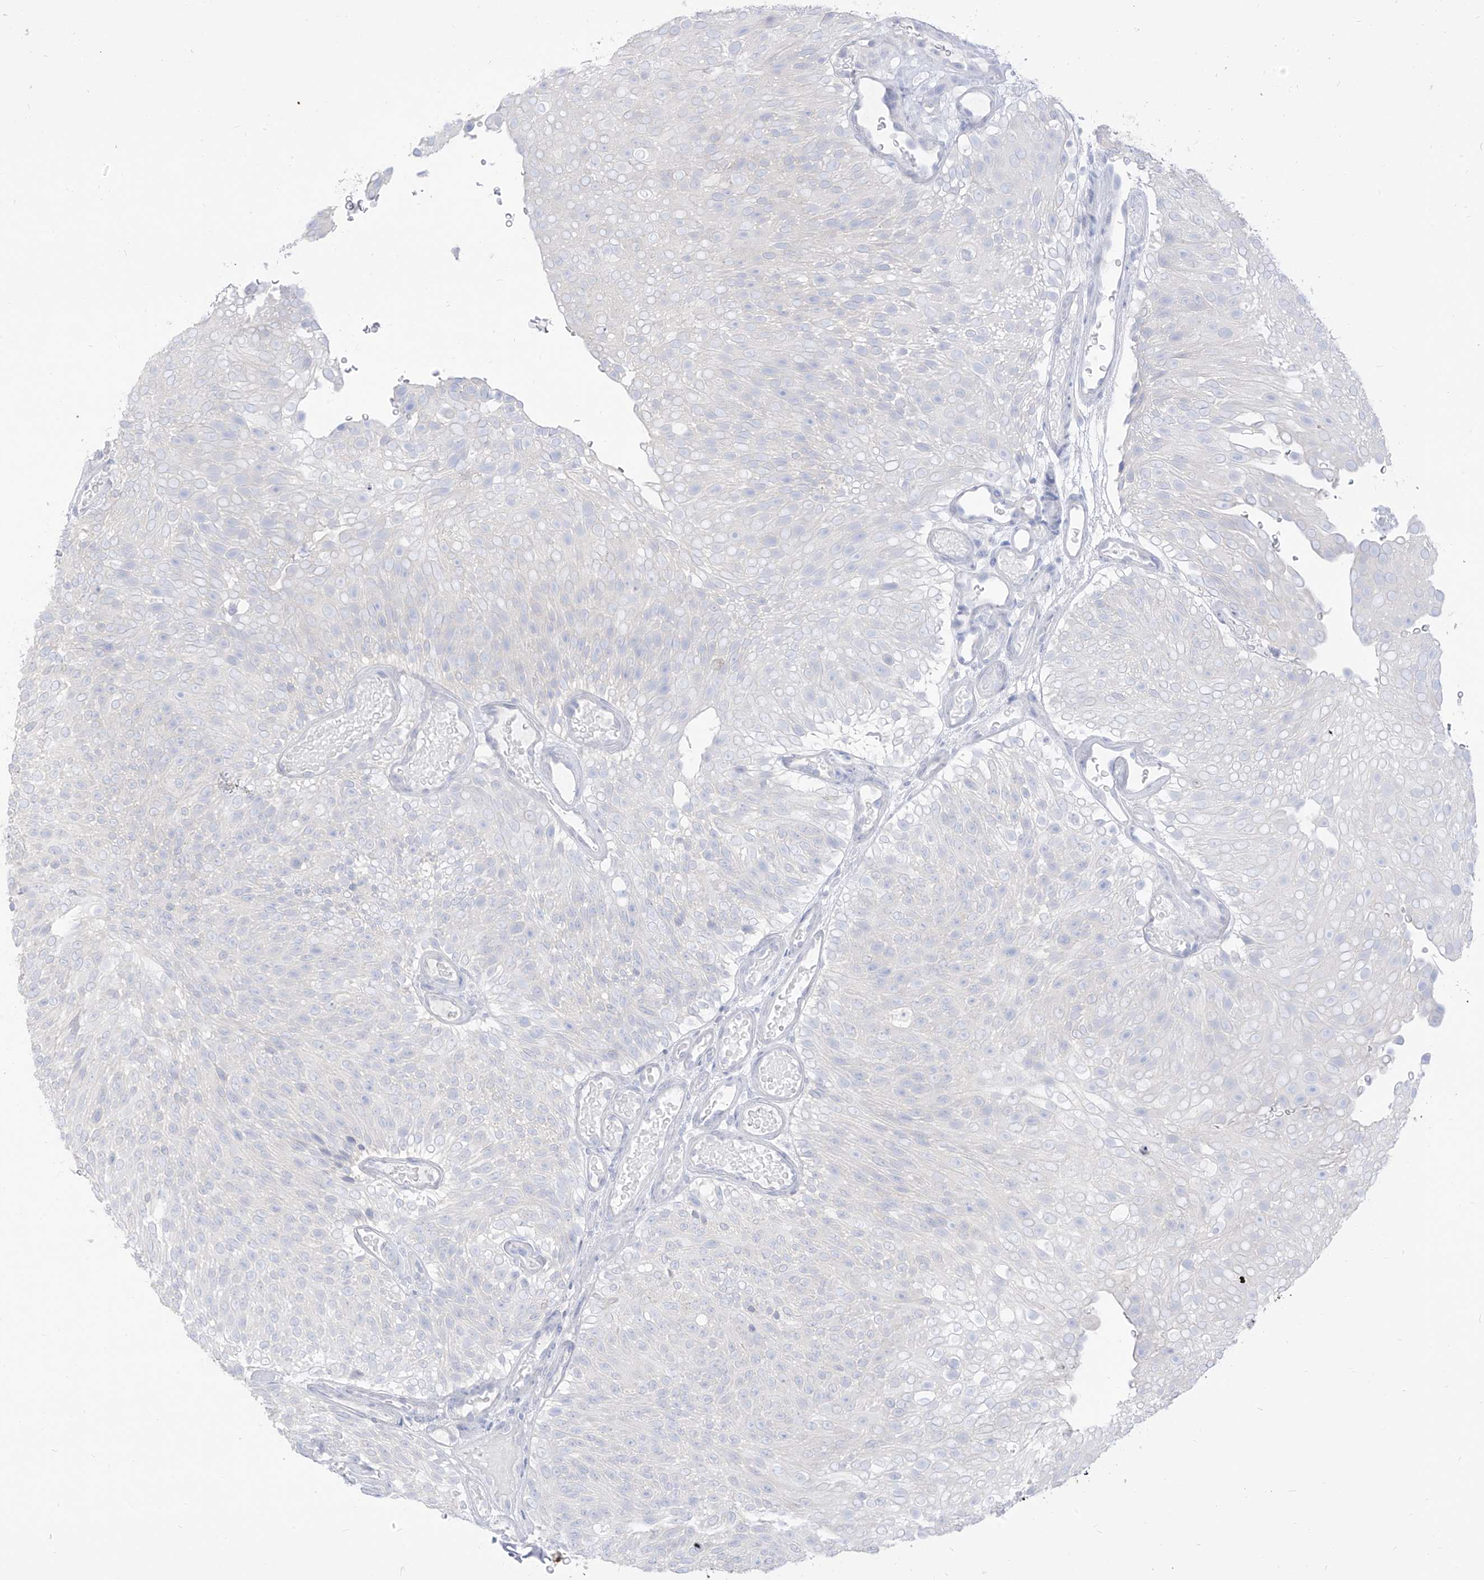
{"staining": {"intensity": "negative", "quantity": "none", "location": "none"}, "tissue": "urothelial cancer", "cell_type": "Tumor cells", "image_type": "cancer", "snomed": [{"axis": "morphology", "description": "Urothelial carcinoma, Low grade"}, {"axis": "topography", "description": "Urinary bladder"}], "caption": "Immunohistochemistry (IHC) image of human urothelial carcinoma (low-grade) stained for a protein (brown), which displays no expression in tumor cells. Brightfield microscopy of immunohistochemistry stained with DAB (brown) and hematoxylin (blue), captured at high magnification.", "gene": "ARHGEF40", "patient": {"sex": "male", "age": 78}}